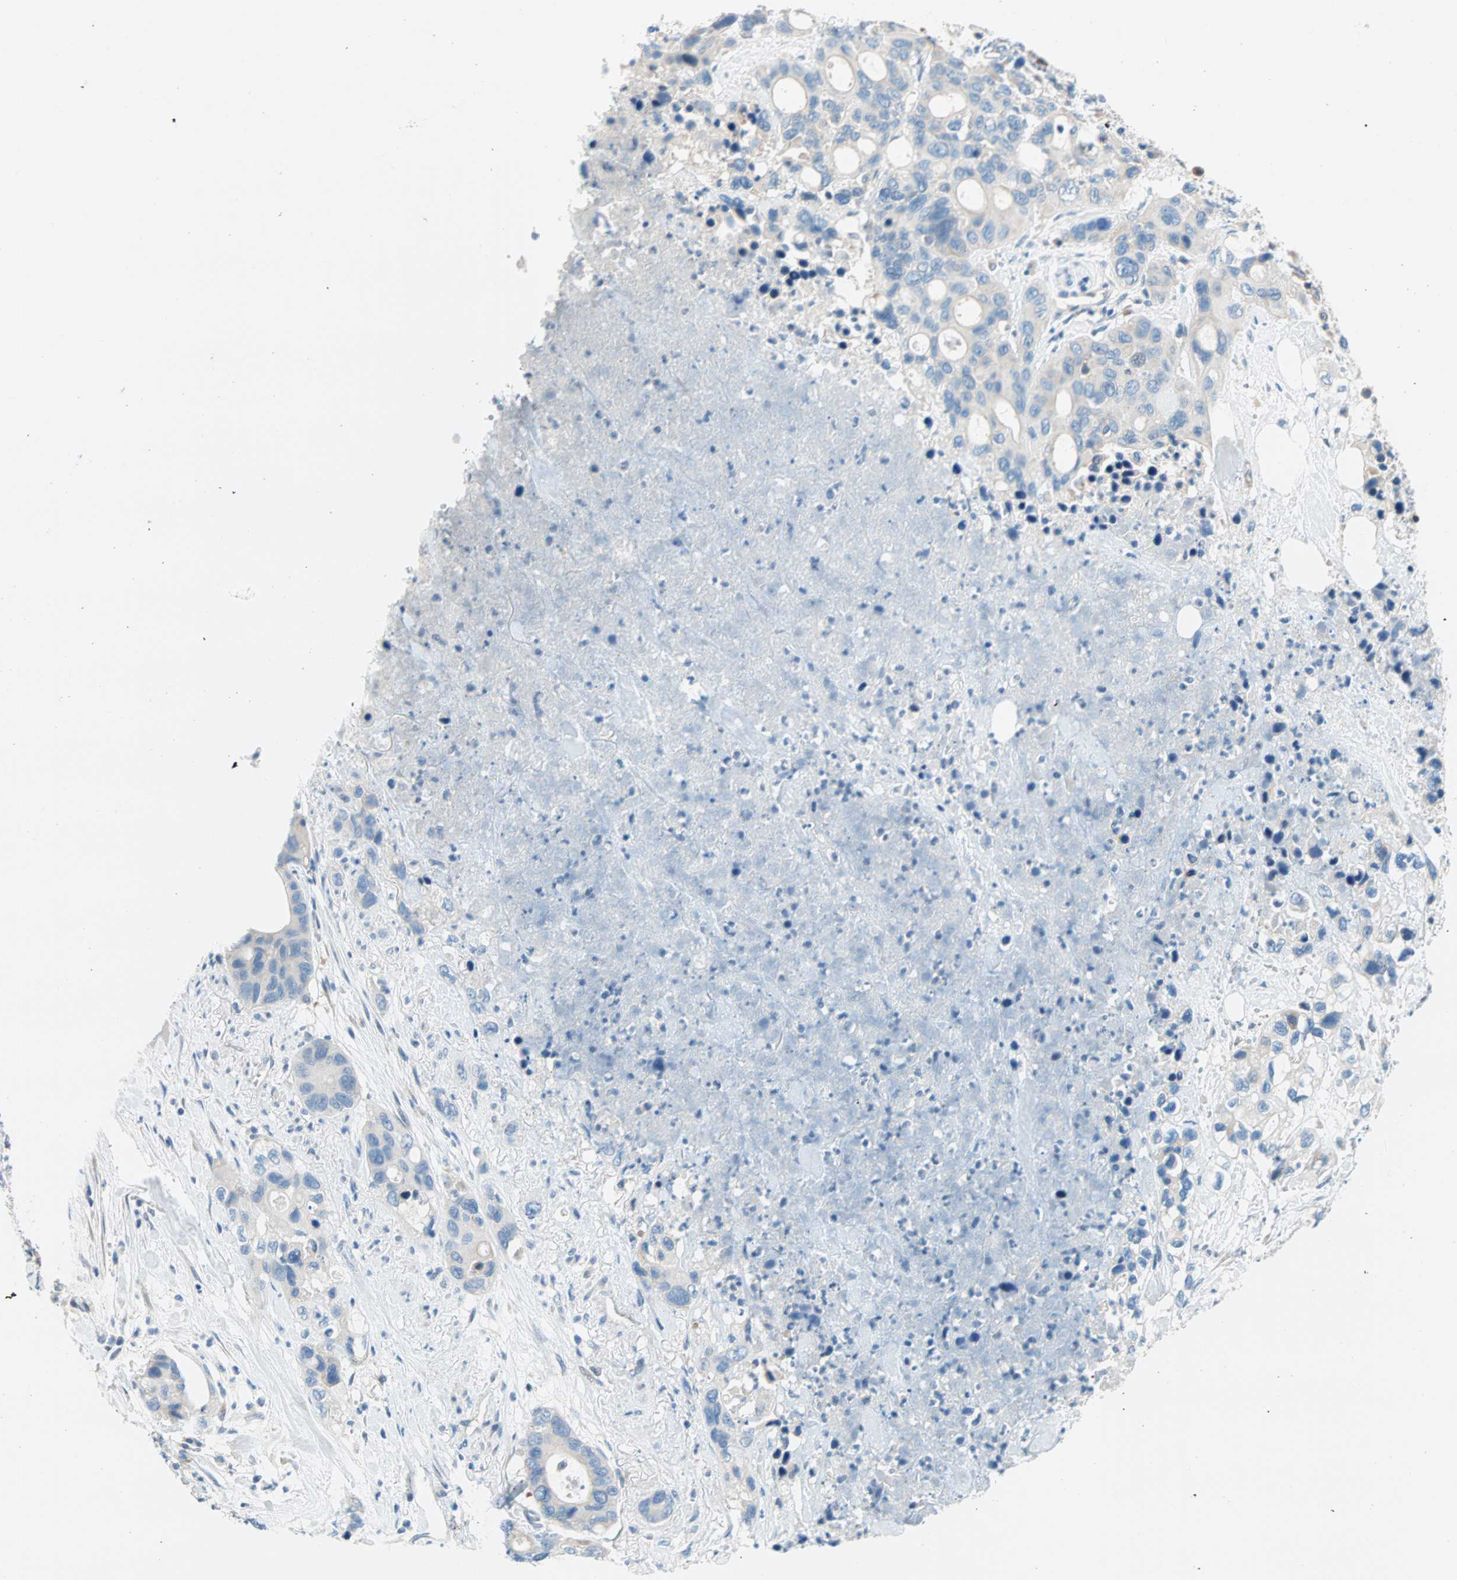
{"staining": {"intensity": "negative", "quantity": "none", "location": "none"}, "tissue": "pancreatic cancer", "cell_type": "Tumor cells", "image_type": "cancer", "snomed": [{"axis": "morphology", "description": "Adenocarcinoma, NOS"}, {"axis": "topography", "description": "Pancreas"}], "caption": "Immunohistochemistry (IHC) of adenocarcinoma (pancreatic) demonstrates no positivity in tumor cells.", "gene": "TMEM163", "patient": {"sex": "female", "age": 71}}